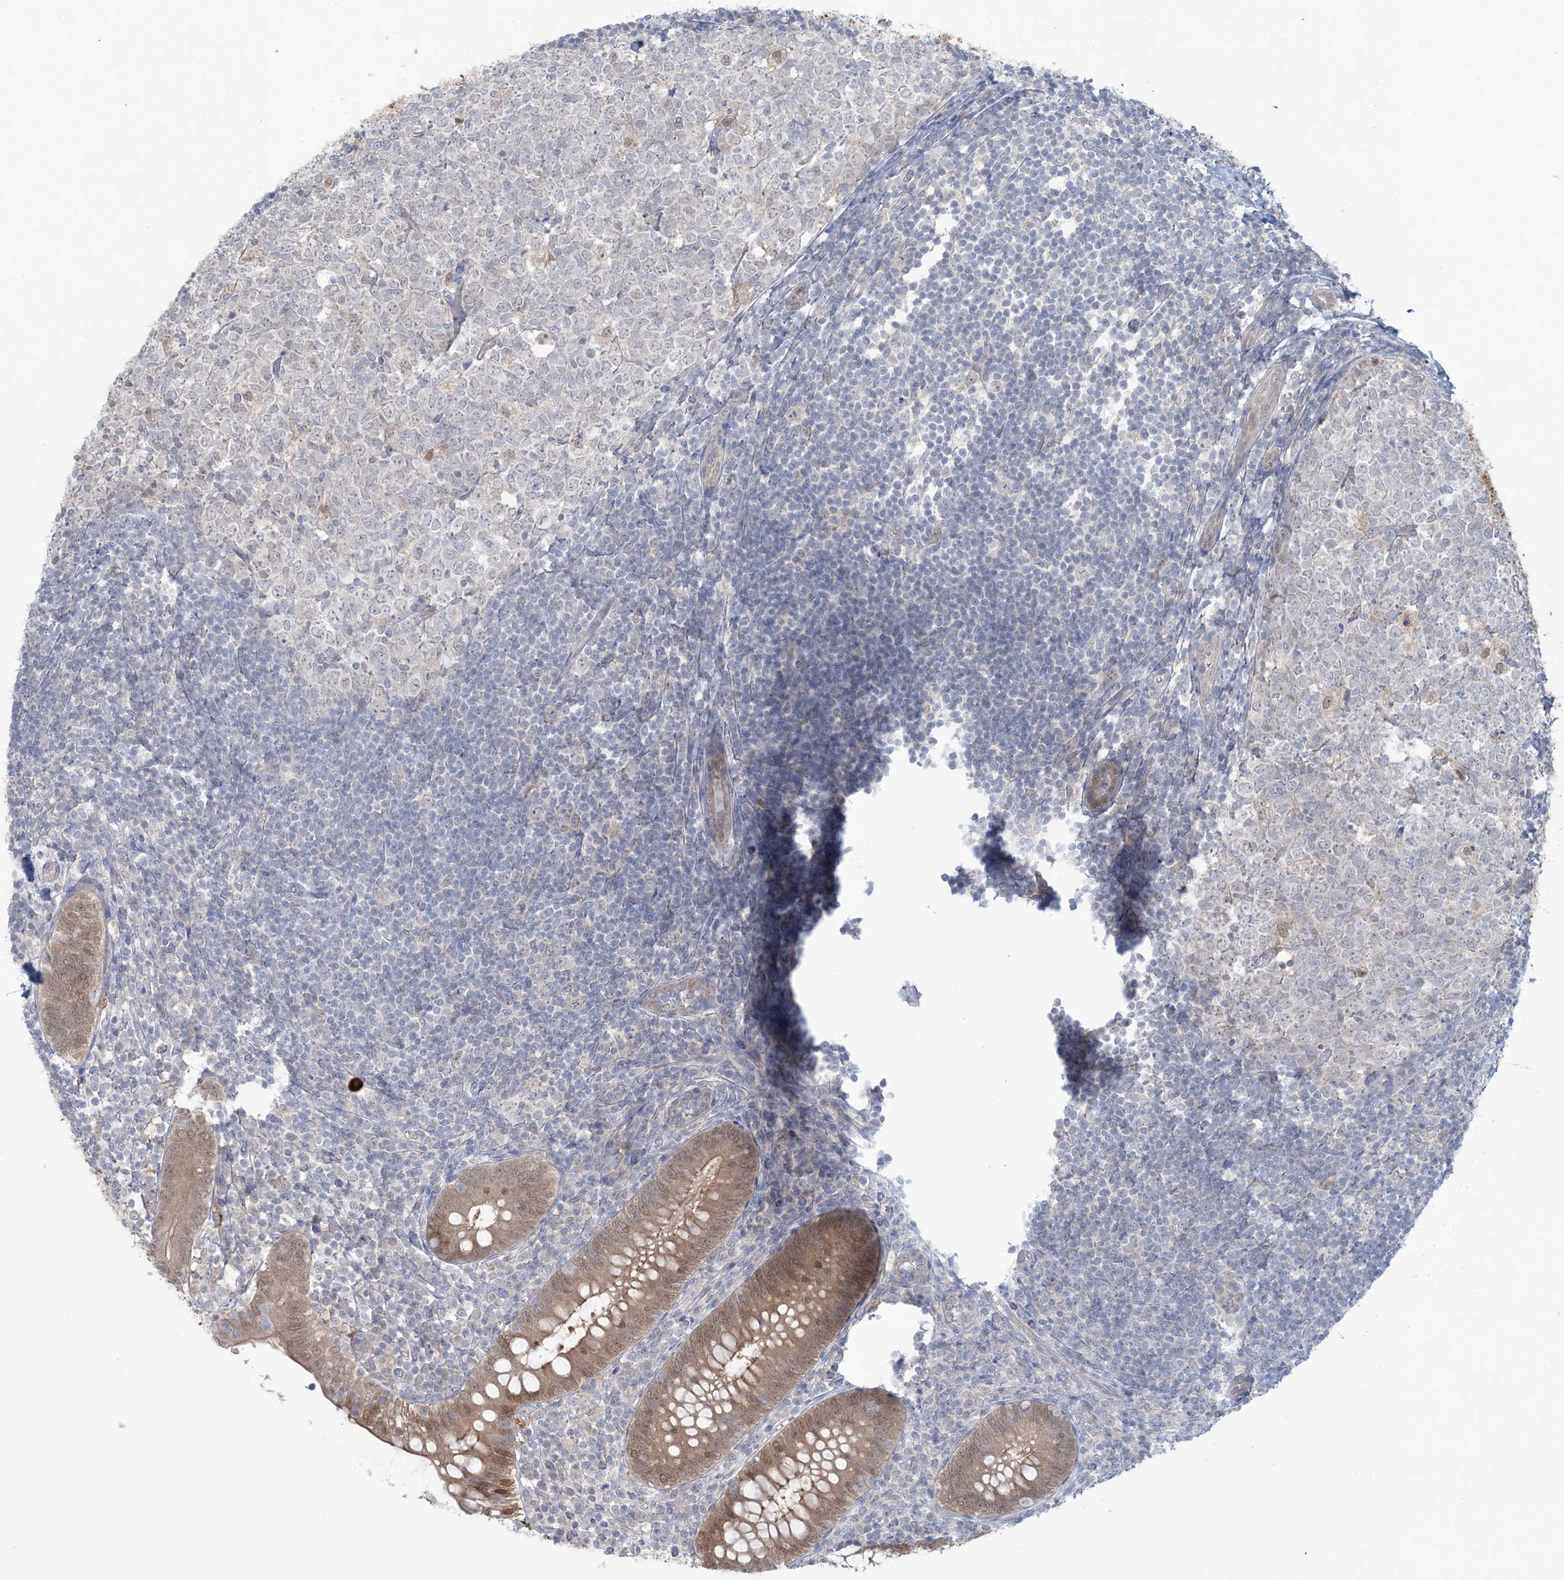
{"staining": {"intensity": "moderate", "quantity": ">75%", "location": "cytoplasmic/membranous,nuclear"}, "tissue": "appendix", "cell_type": "Glandular cells", "image_type": "normal", "snomed": [{"axis": "morphology", "description": "Normal tissue, NOS"}, {"axis": "topography", "description": "Appendix"}], "caption": "IHC histopathology image of benign human appendix stained for a protein (brown), which shows medium levels of moderate cytoplasmic/membranous,nuclear expression in approximately >75% of glandular cells.", "gene": "NRBP2", "patient": {"sex": "male", "age": 14}}